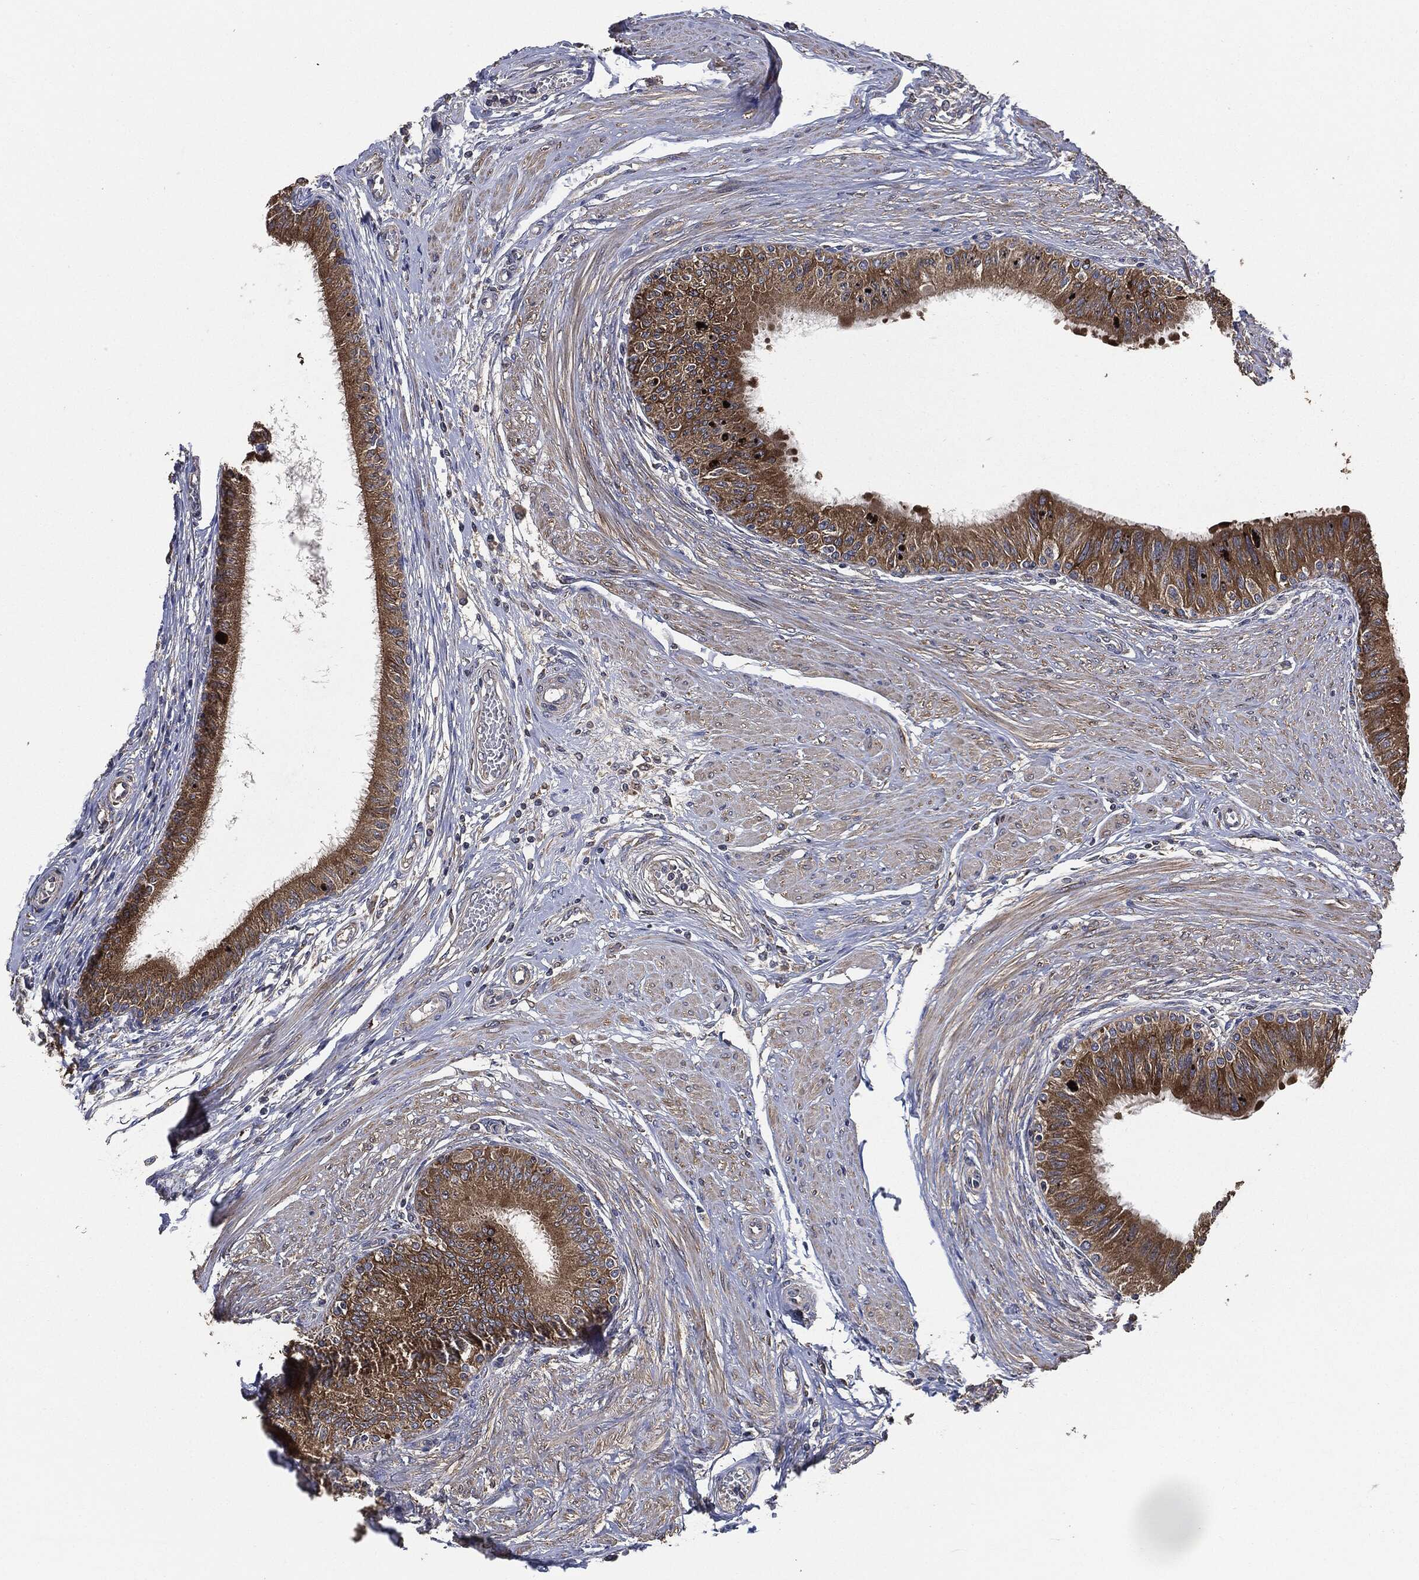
{"staining": {"intensity": "strong", "quantity": "25%-75%", "location": "cytoplasmic/membranous"}, "tissue": "epididymis", "cell_type": "Glandular cells", "image_type": "normal", "snomed": [{"axis": "morphology", "description": "Normal tissue, NOS"}, {"axis": "morphology", "description": "Seminoma, NOS"}, {"axis": "topography", "description": "Testis"}, {"axis": "topography", "description": "Epididymis"}], "caption": "A high-resolution photomicrograph shows IHC staining of benign epididymis, which demonstrates strong cytoplasmic/membranous expression in approximately 25%-75% of glandular cells. The staining was performed using DAB to visualize the protein expression in brown, while the nuclei were stained in blue with hematoxylin (Magnification: 20x).", "gene": "STK3", "patient": {"sex": "male", "age": 61}}